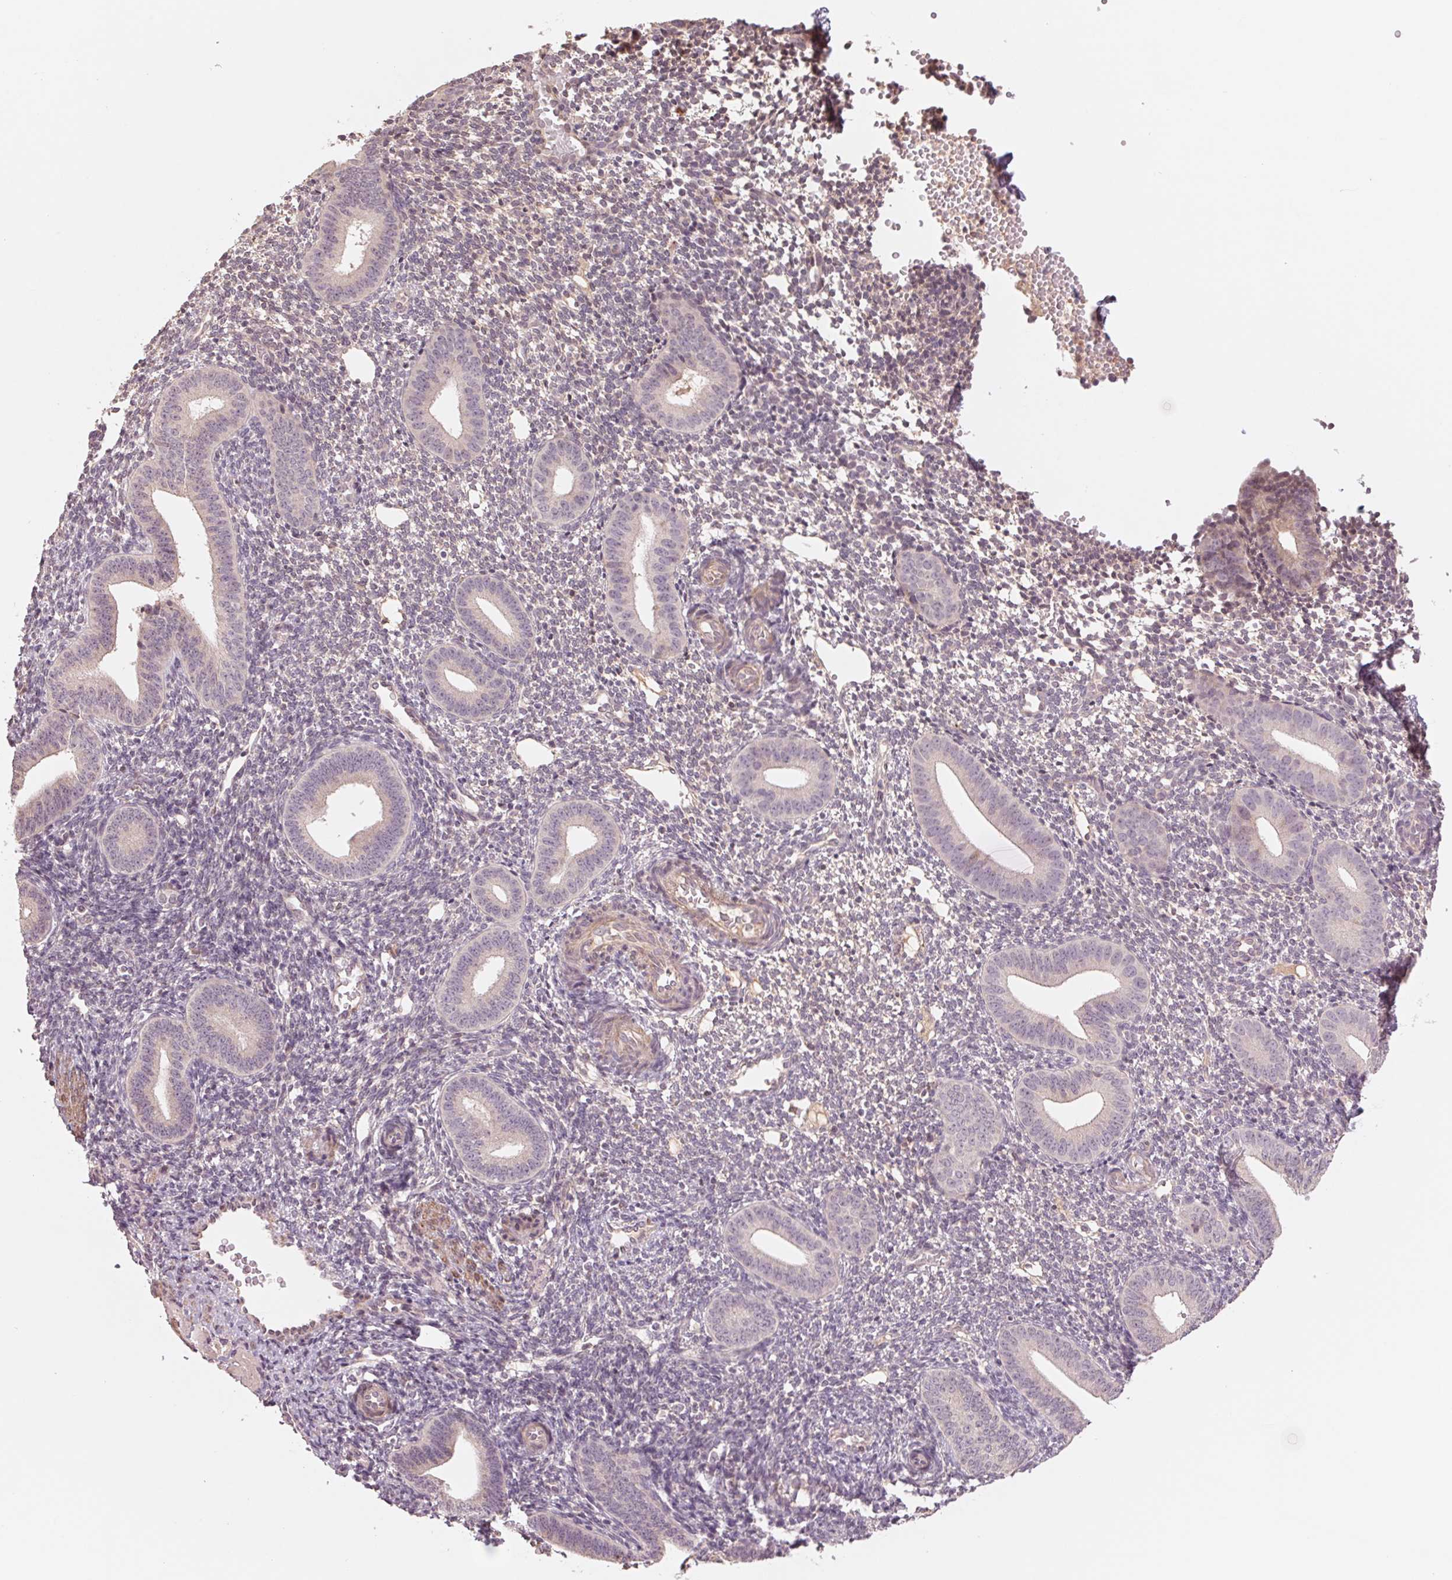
{"staining": {"intensity": "negative", "quantity": "none", "location": "none"}, "tissue": "endometrium", "cell_type": "Cells in endometrial stroma", "image_type": "normal", "snomed": [{"axis": "morphology", "description": "Normal tissue, NOS"}, {"axis": "topography", "description": "Endometrium"}], "caption": "IHC micrograph of normal endometrium: endometrium stained with DAB (3,3'-diaminobenzidine) exhibits no significant protein positivity in cells in endometrial stroma. (DAB immunohistochemistry (IHC), high magnification).", "gene": "PPIAL4A", "patient": {"sex": "female", "age": 40}}